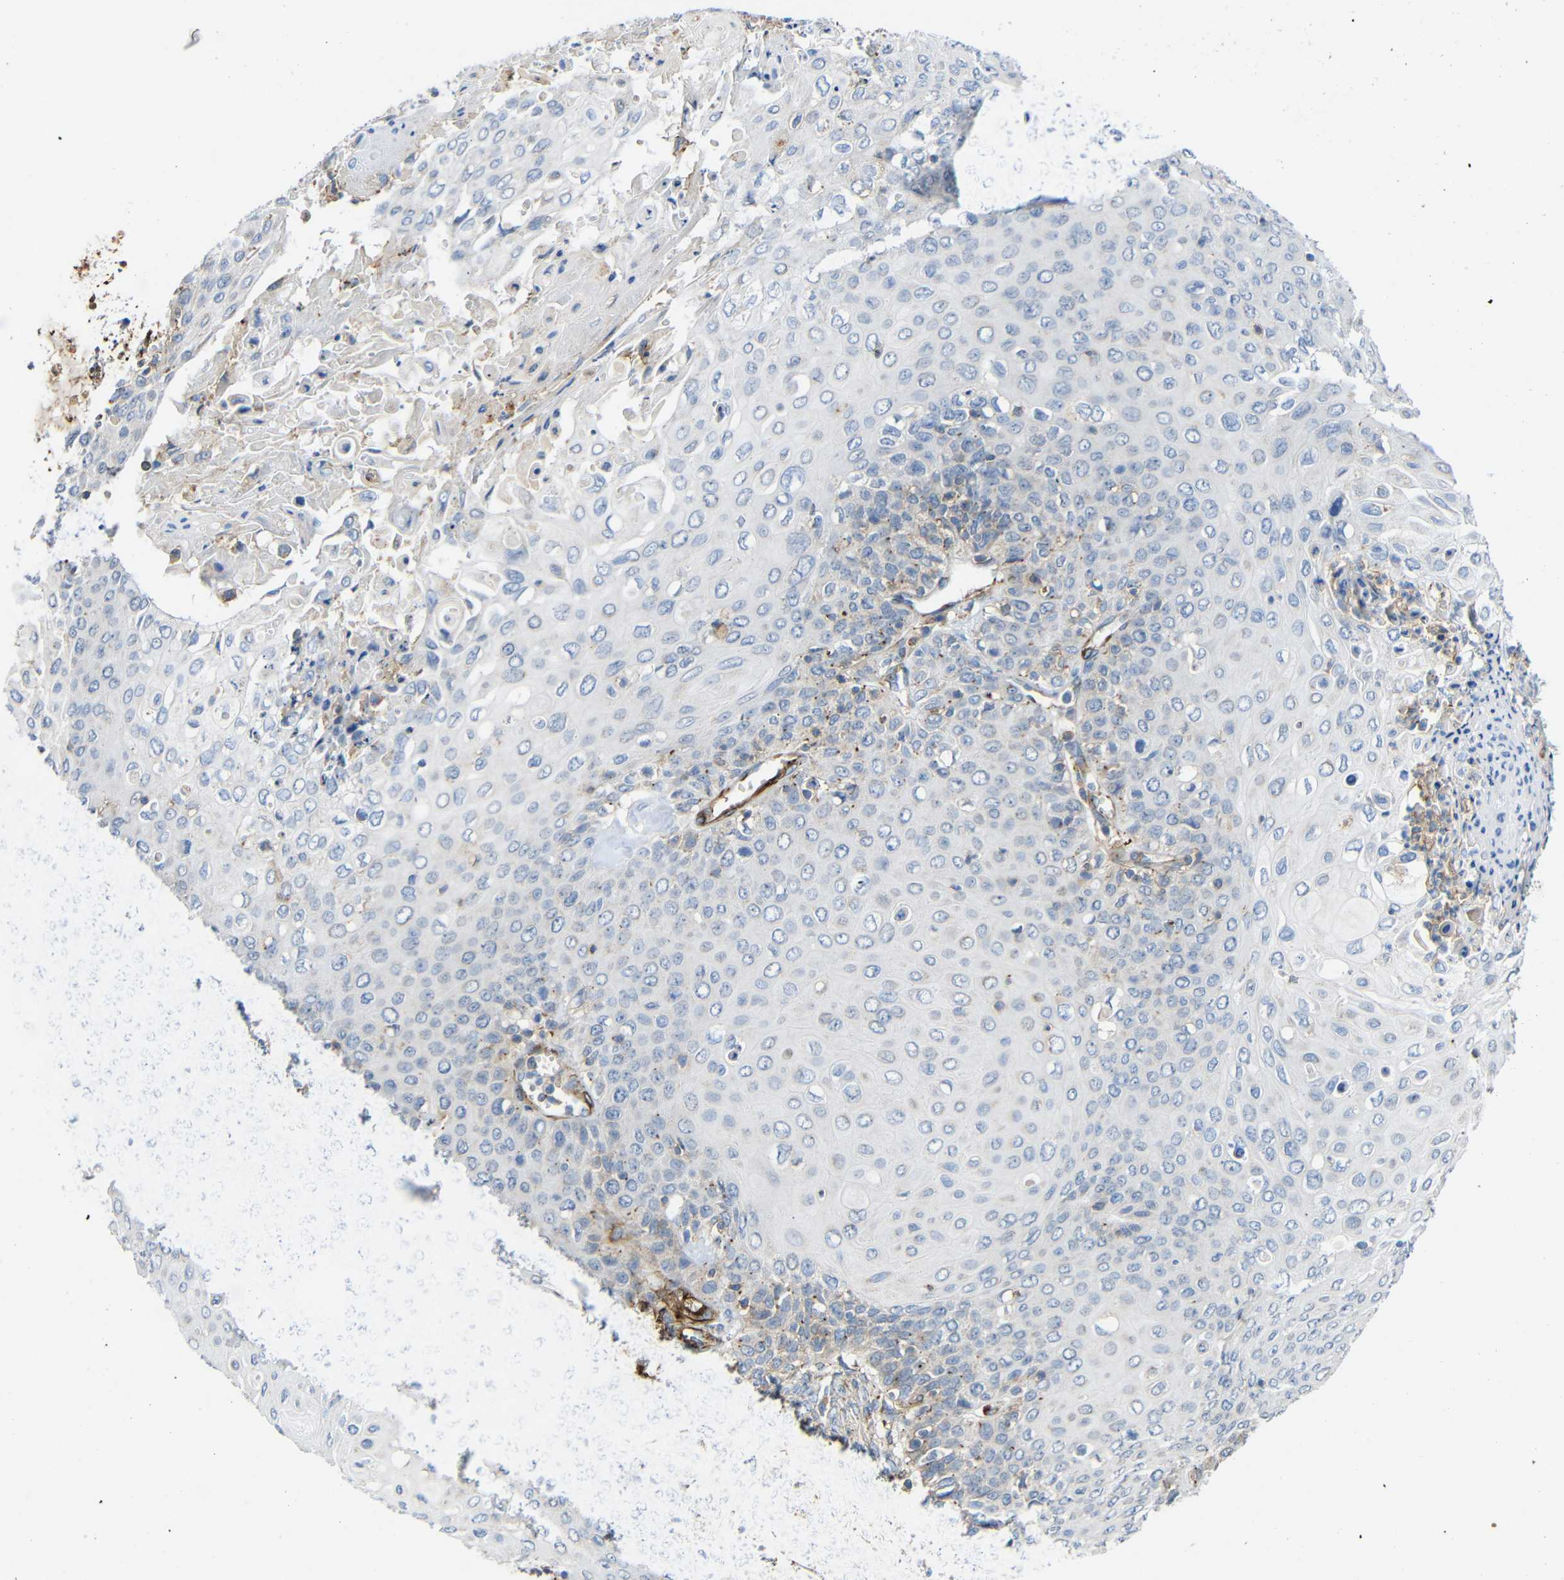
{"staining": {"intensity": "weak", "quantity": "<25%", "location": "cytoplasmic/membranous"}, "tissue": "cervical cancer", "cell_type": "Tumor cells", "image_type": "cancer", "snomed": [{"axis": "morphology", "description": "Squamous cell carcinoma, NOS"}, {"axis": "topography", "description": "Cervix"}], "caption": "A high-resolution micrograph shows immunohistochemistry (IHC) staining of cervical cancer, which displays no significant expression in tumor cells.", "gene": "IGSF10", "patient": {"sex": "female", "age": 39}}